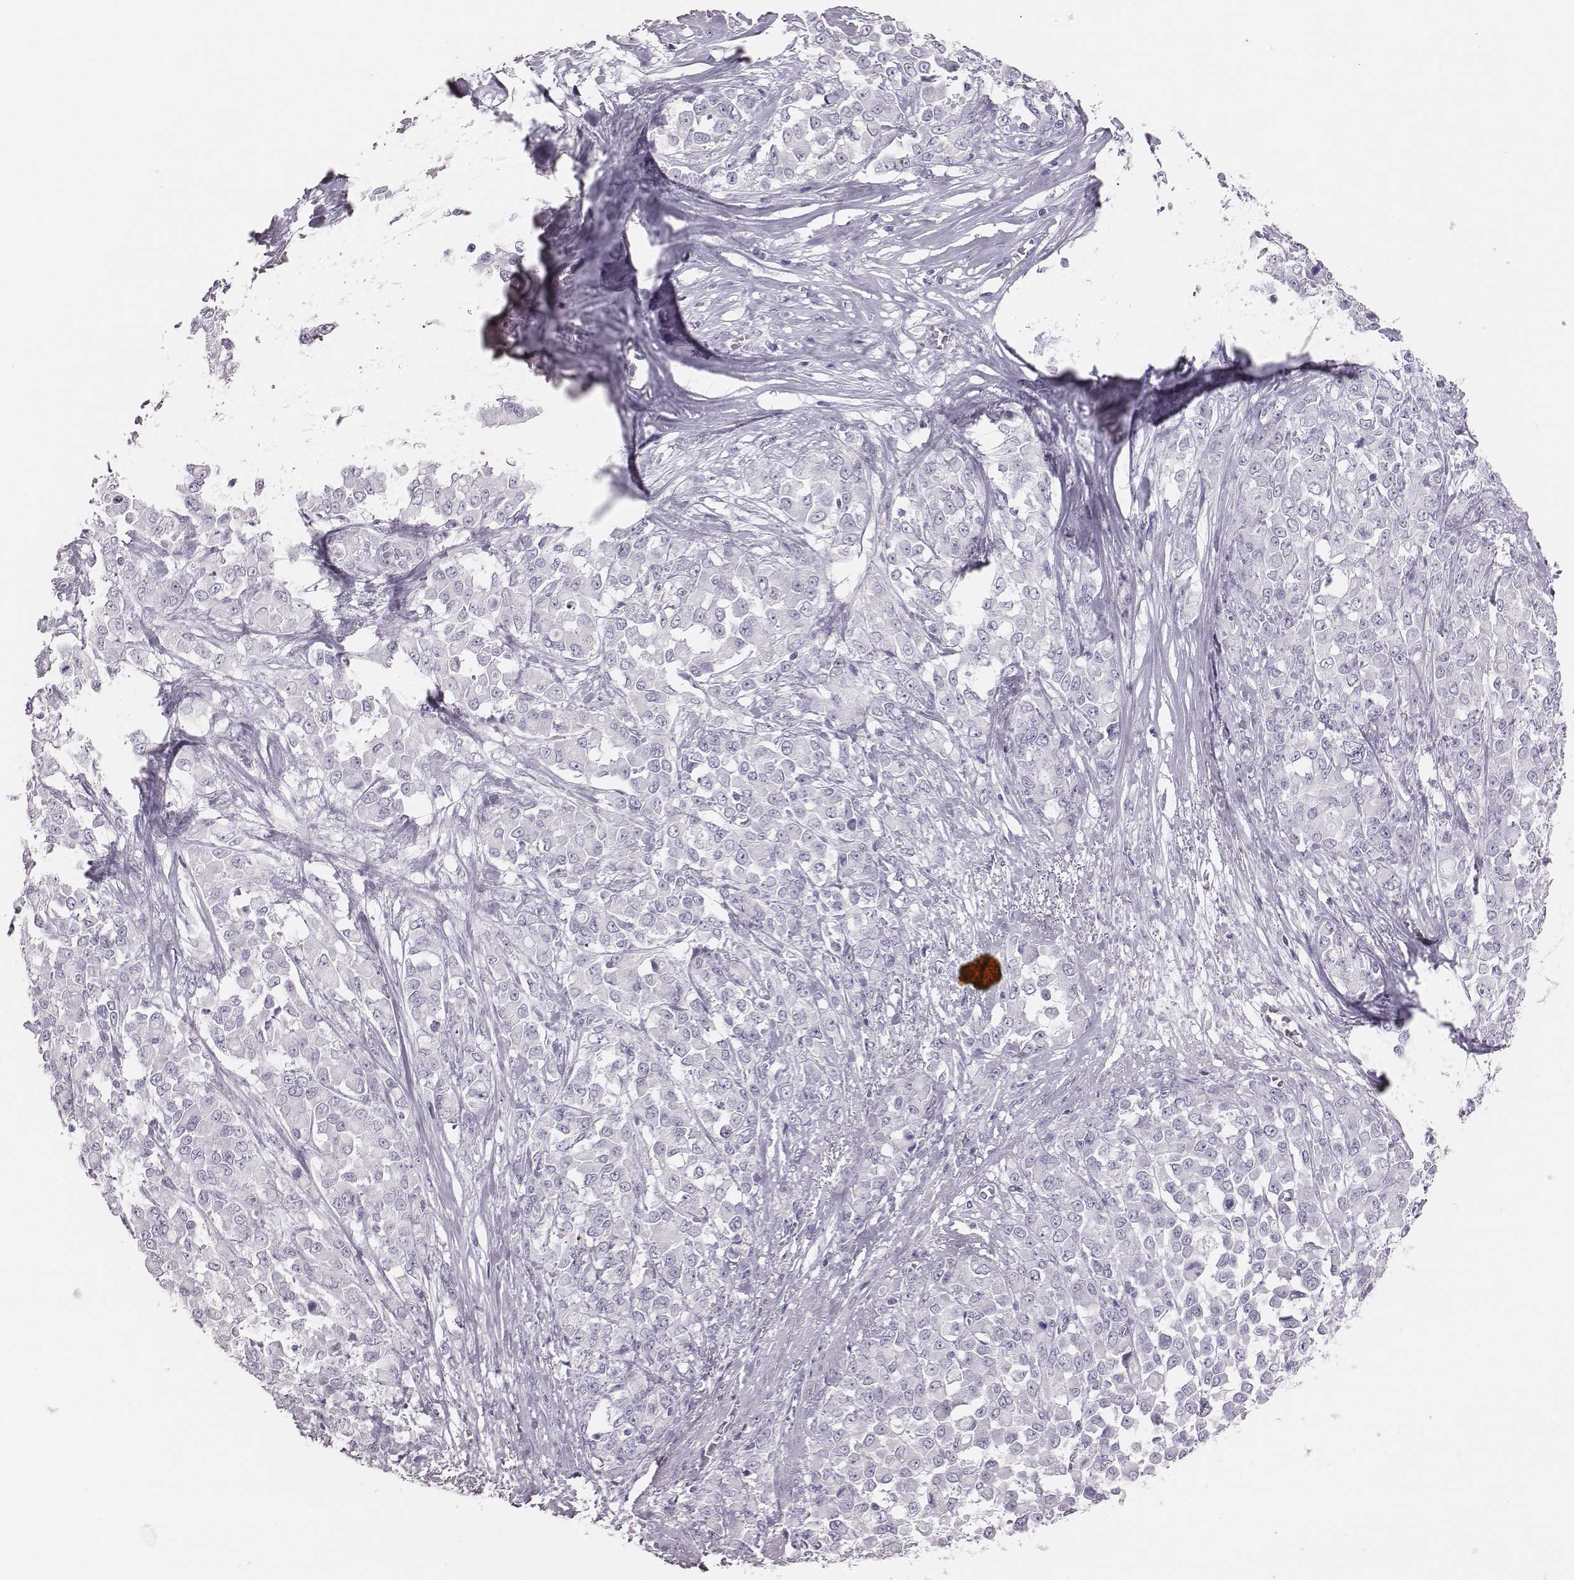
{"staining": {"intensity": "negative", "quantity": "none", "location": "none"}, "tissue": "stomach cancer", "cell_type": "Tumor cells", "image_type": "cancer", "snomed": [{"axis": "morphology", "description": "Adenocarcinoma, NOS"}, {"axis": "topography", "description": "Stomach"}], "caption": "This is an IHC micrograph of human adenocarcinoma (stomach). There is no positivity in tumor cells.", "gene": "H1-6", "patient": {"sex": "female", "age": 76}}